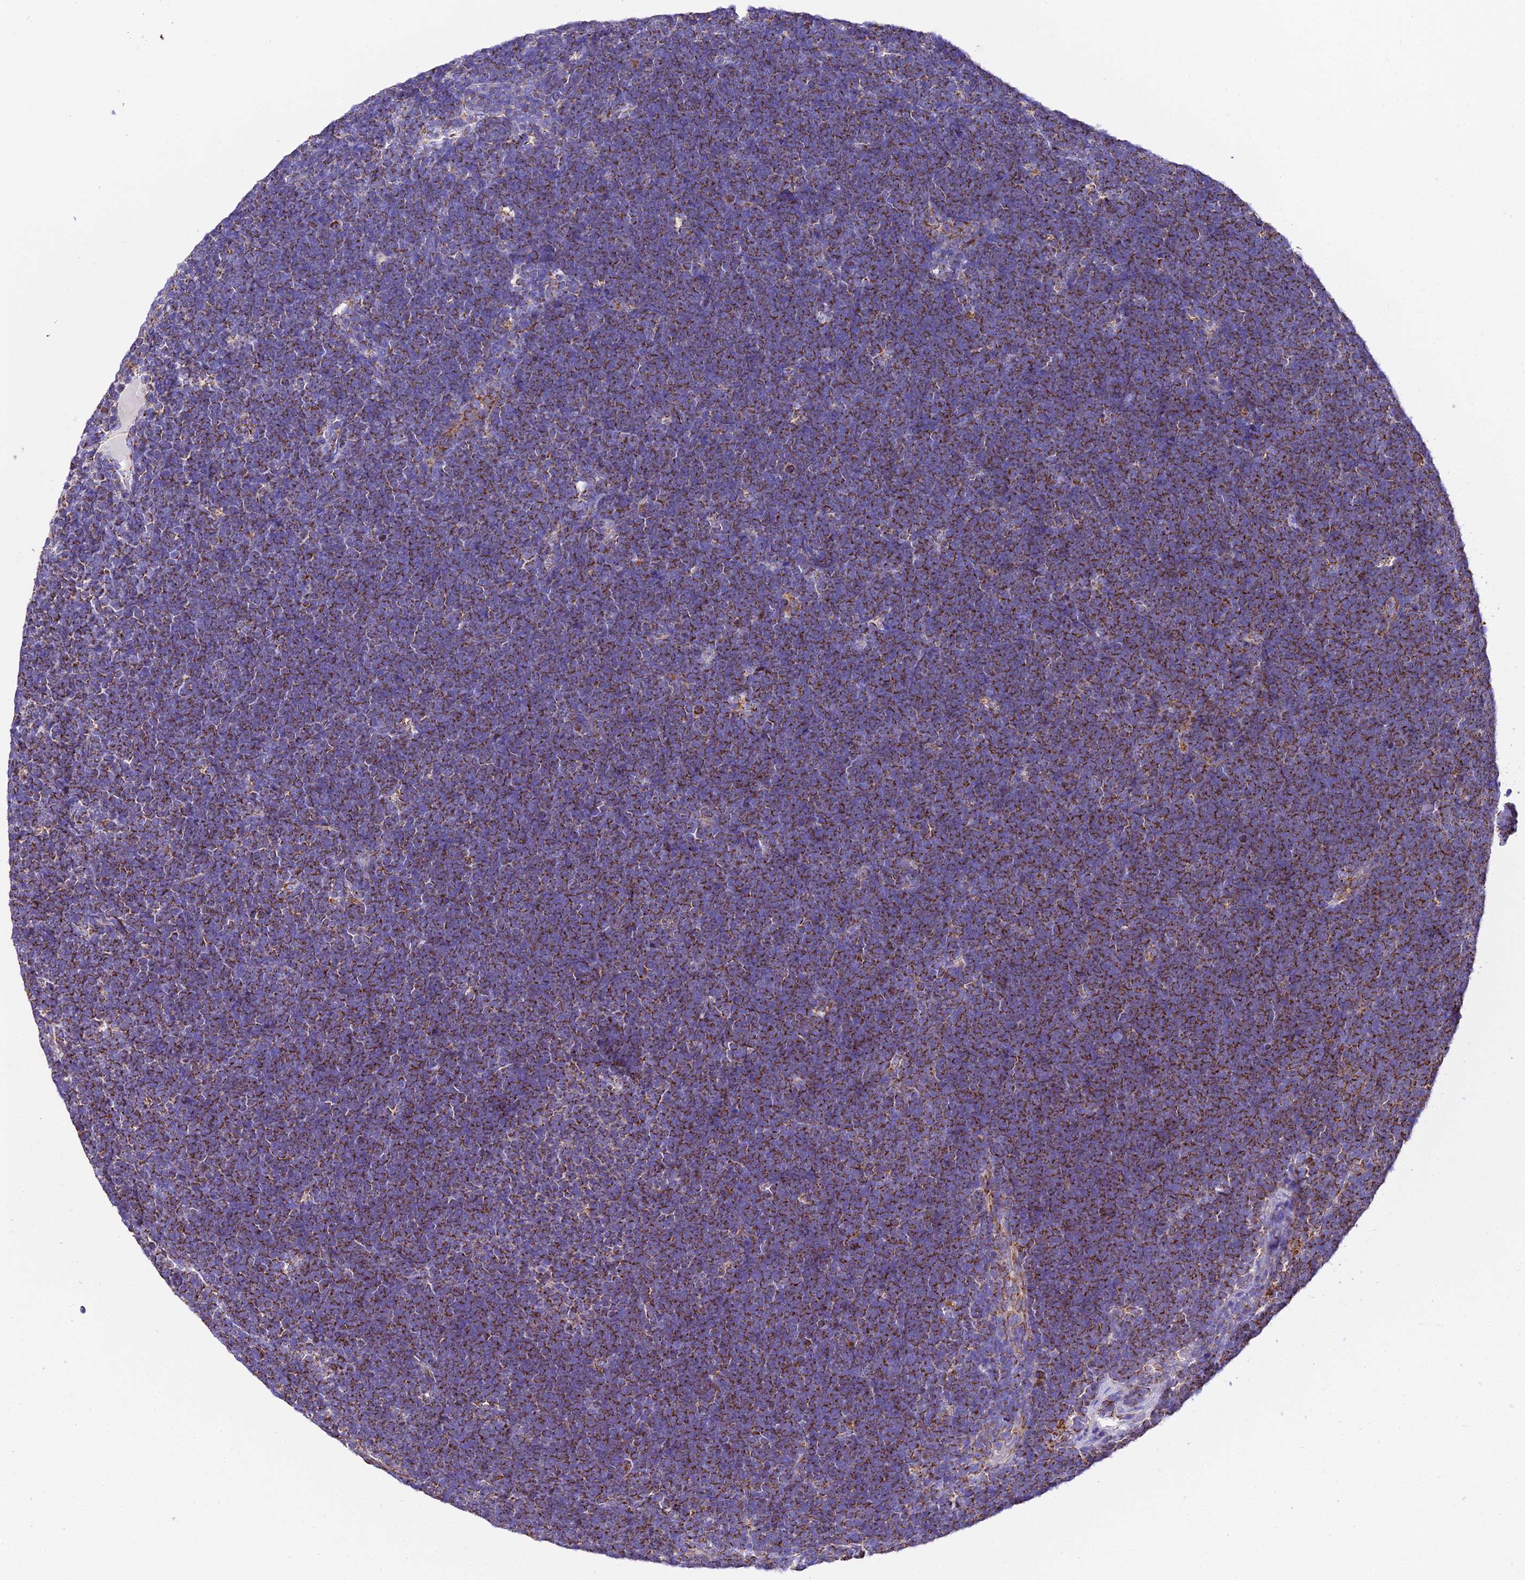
{"staining": {"intensity": "moderate", "quantity": ">75%", "location": "cytoplasmic/membranous"}, "tissue": "lymphoma", "cell_type": "Tumor cells", "image_type": "cancer", "snomed": [{"axis": "morphology", "description": "Malignant lymphoma, non-Hodgkin's type, High grade"}, {"axis": "topography", "description": "Lymph node"}], "caption": "Approximately >75% of tumor cells in human lymphoma reveal moderate cytoplasmic/membranous protein expression as visualized by brown immunohistochemical staining.", "gene": "OCIAD1", "patient": {"sex": "male", "age": 13}}